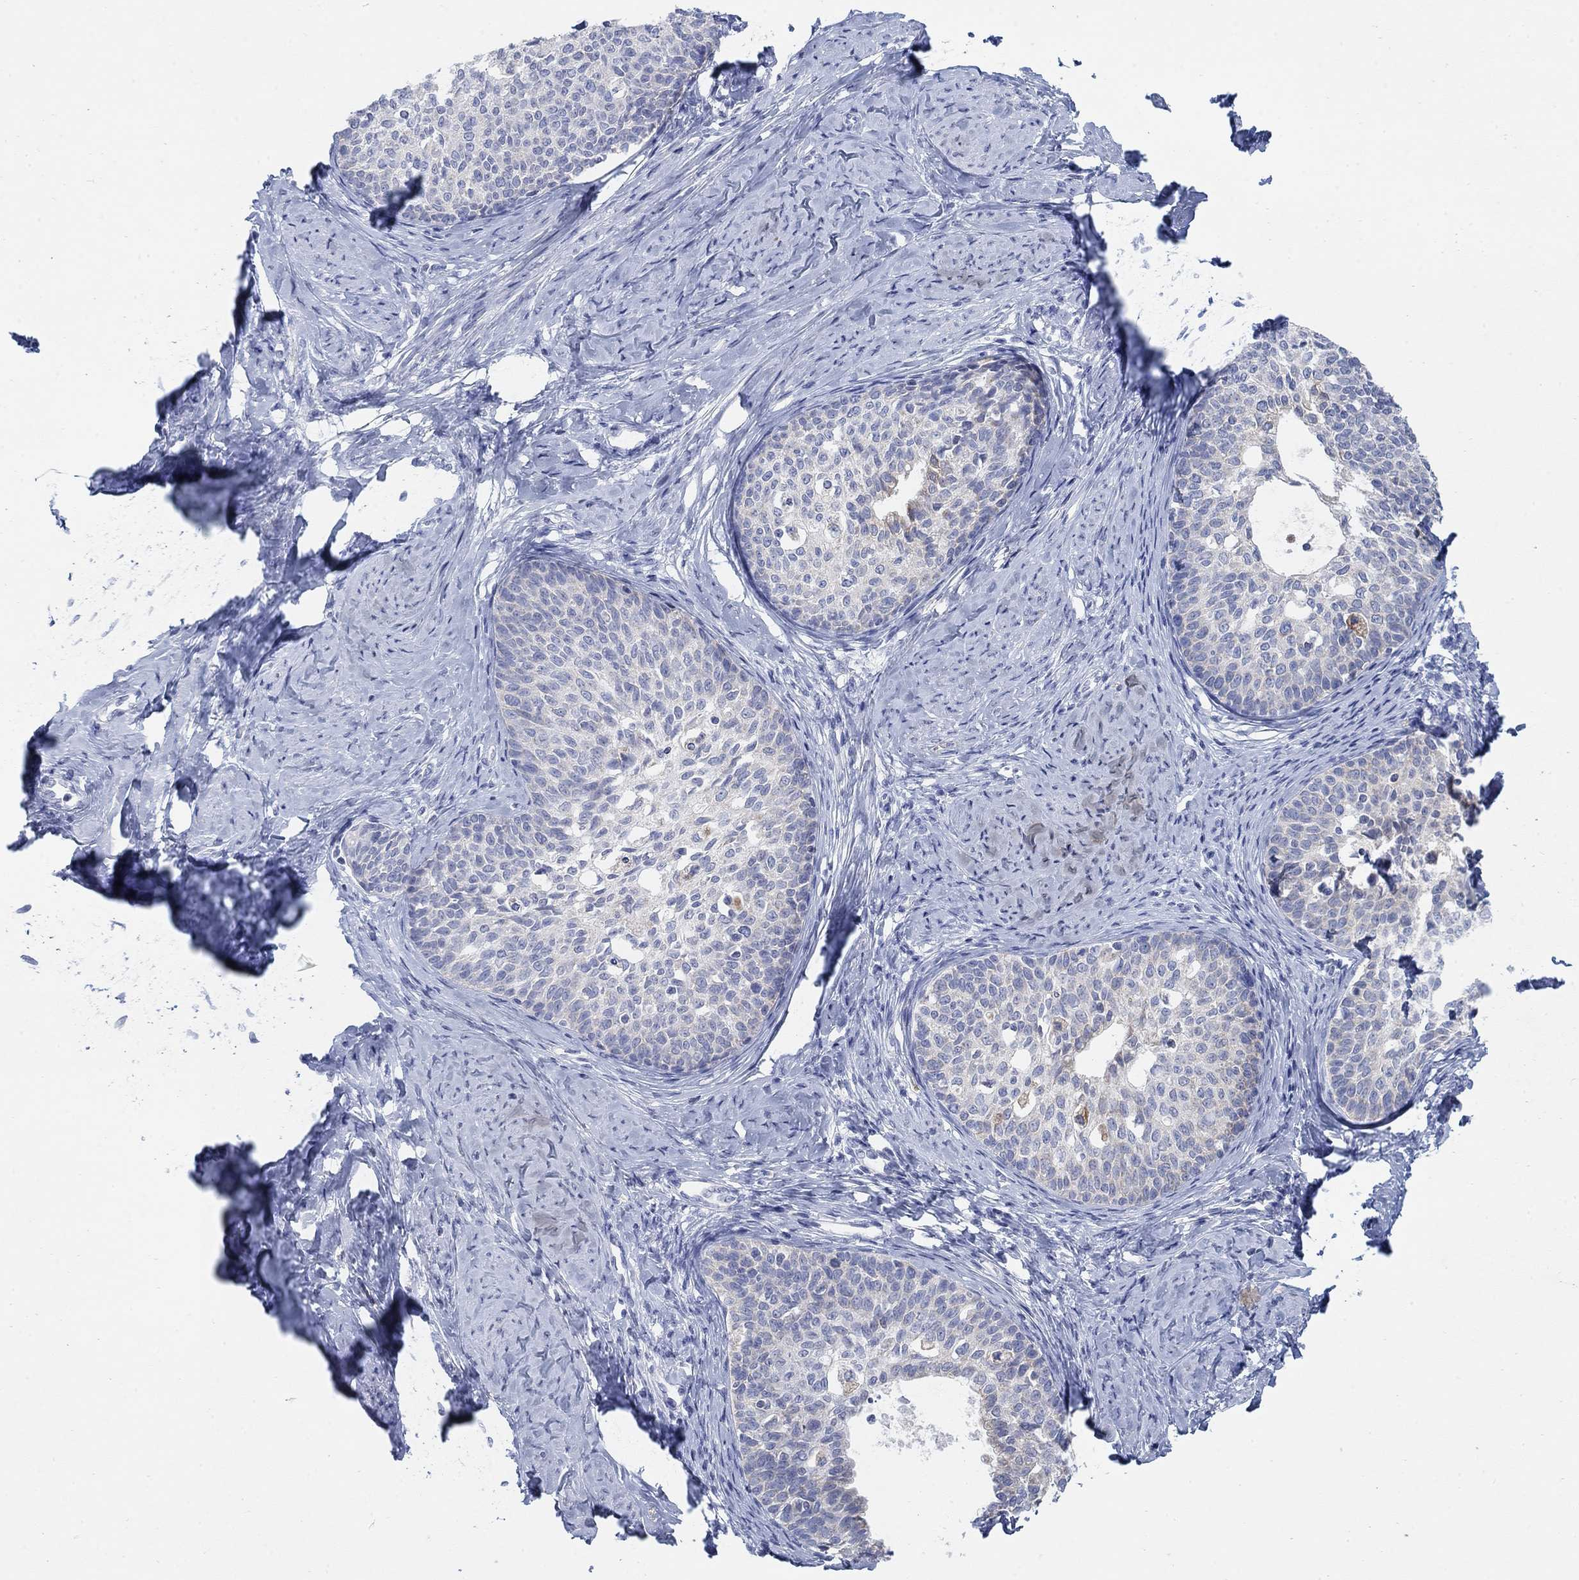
{"staining": {"intensity": "negative", "quantity": "none", "location": "none"}, "tissue": "cervical cancer", "cell_type": "Tumor cells", "image_type": "cancer", "snomed": [{"axis": "morphology", "description": "Squamous cell carcinoma, NOS"}, {"axis": "topography", "description": "Cervix"}], "caption": "IHC of squamous cell carcinoma (cervical) reveals no expression in tumor cells. (Brightfield microscopy of DAB (3,3'-diaminobenzidine) immunohistochemistry (IHC) at high magnification).", "gene": "SCCPDH", "patient": {"sex": "female", "age": 51}}